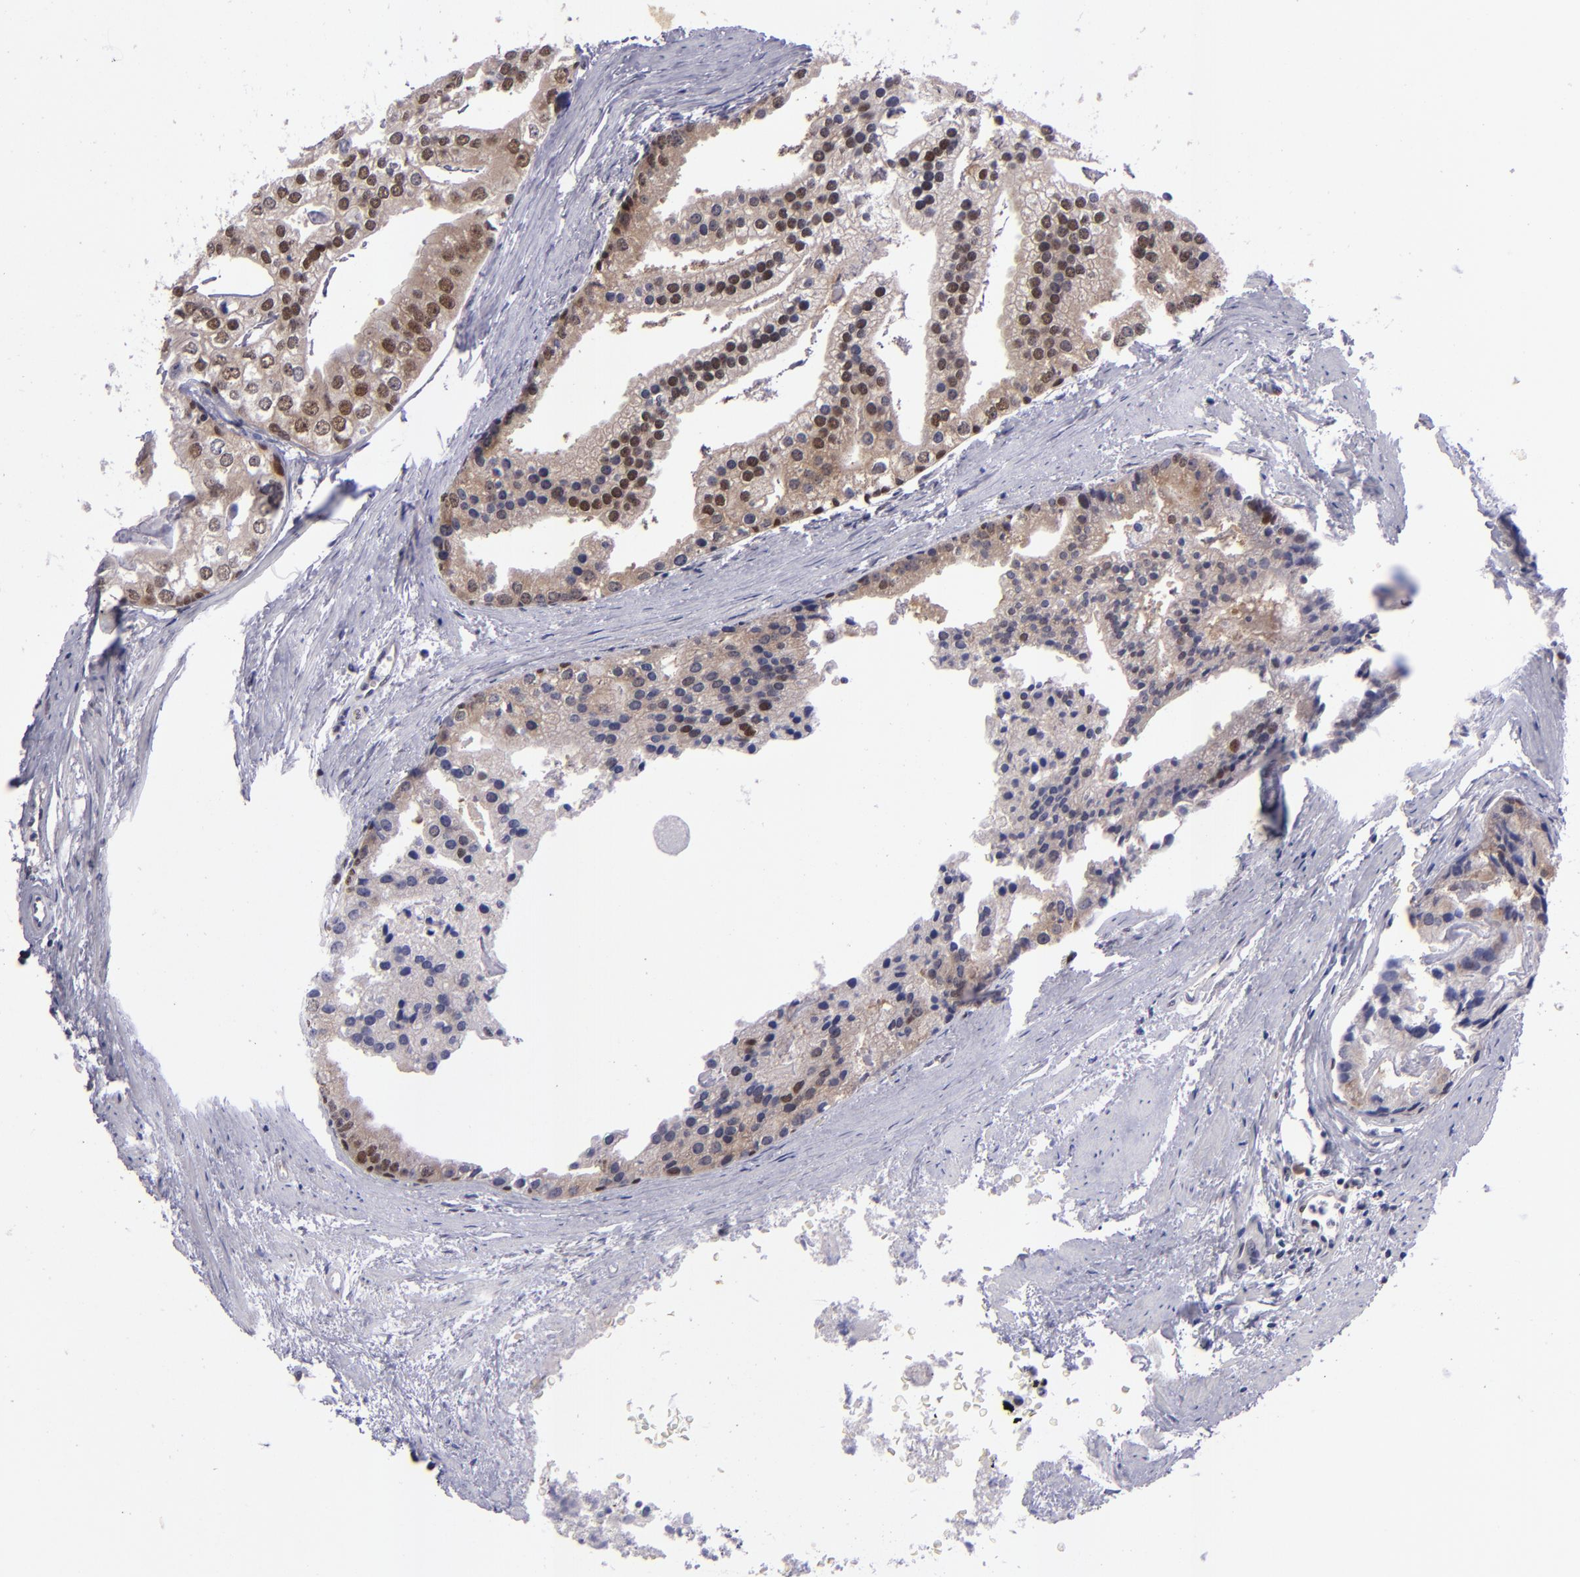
{"staining": {"intensity": "moderate", "quantity": ">75%", "location": "cytoplasmic/membranous,nuclear"}, "tissue": "prostate cancer", "cell_type": "Tumor cells", "image_type": "cancer", "snomed": [{"axis": "morphology", "description": "Adenocarcinoma, High grade"}, {"axis": "topography", "description": "Prostate"}], "caption": "IHC photomicrograph of neoplastic tissue: human prostate cancer (adenocarcinoma (high-grade)) stained using IHC demonstrates medium levels of moderate protein expression localized specifically in the cytoplasmic/membranous and nuclear of tumor cells, appearing as a cytoplasmic/membranous and nuclear brown color.", "gene": "BAG1", "patient": {"sex": "male", "age": 56}}